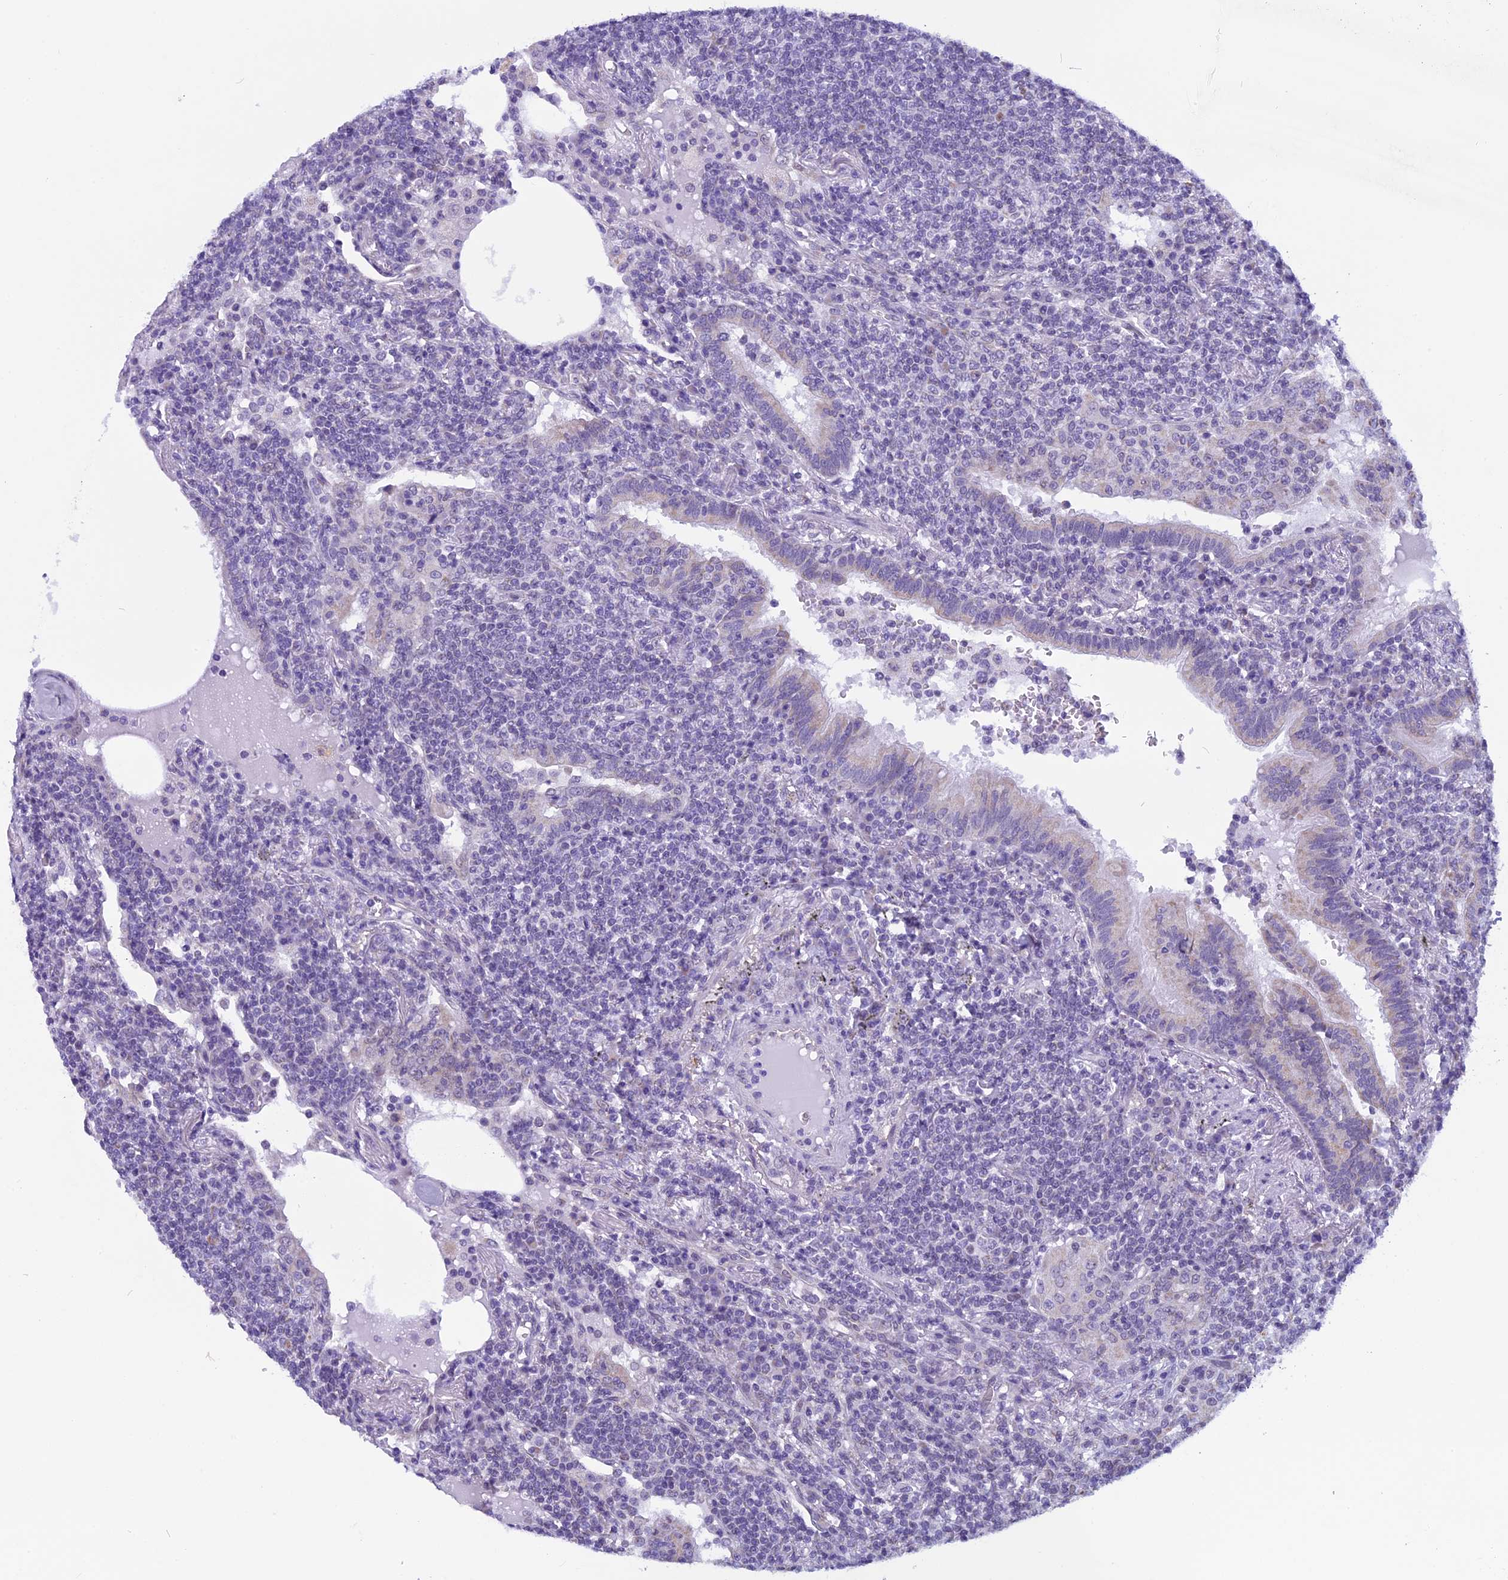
{"staining": {"intensity": "negative", "quantity": "none", "location": "none"}, "tissue": "lymphoma", "cell_type": "Tumor cells", "image_type": "cancer", "snomed": [{"axis": "morphology", "description": "Malignant lymphoma, non-Hodgkin's type, Low grade"}, {"axis": "topography", "description": "Lung"}], "caption": "High magnification brightfield microscopy of low-grade malignant lymphoma, non-Hodgkin's type stained with DAB (3,3'-diaminobenzidine) (brown) and counterstained with hematoxylin (blue): tumor cells show no significant expression.", "gene": "ZNF317", "patient": {"sex": "female", "age": 71}}